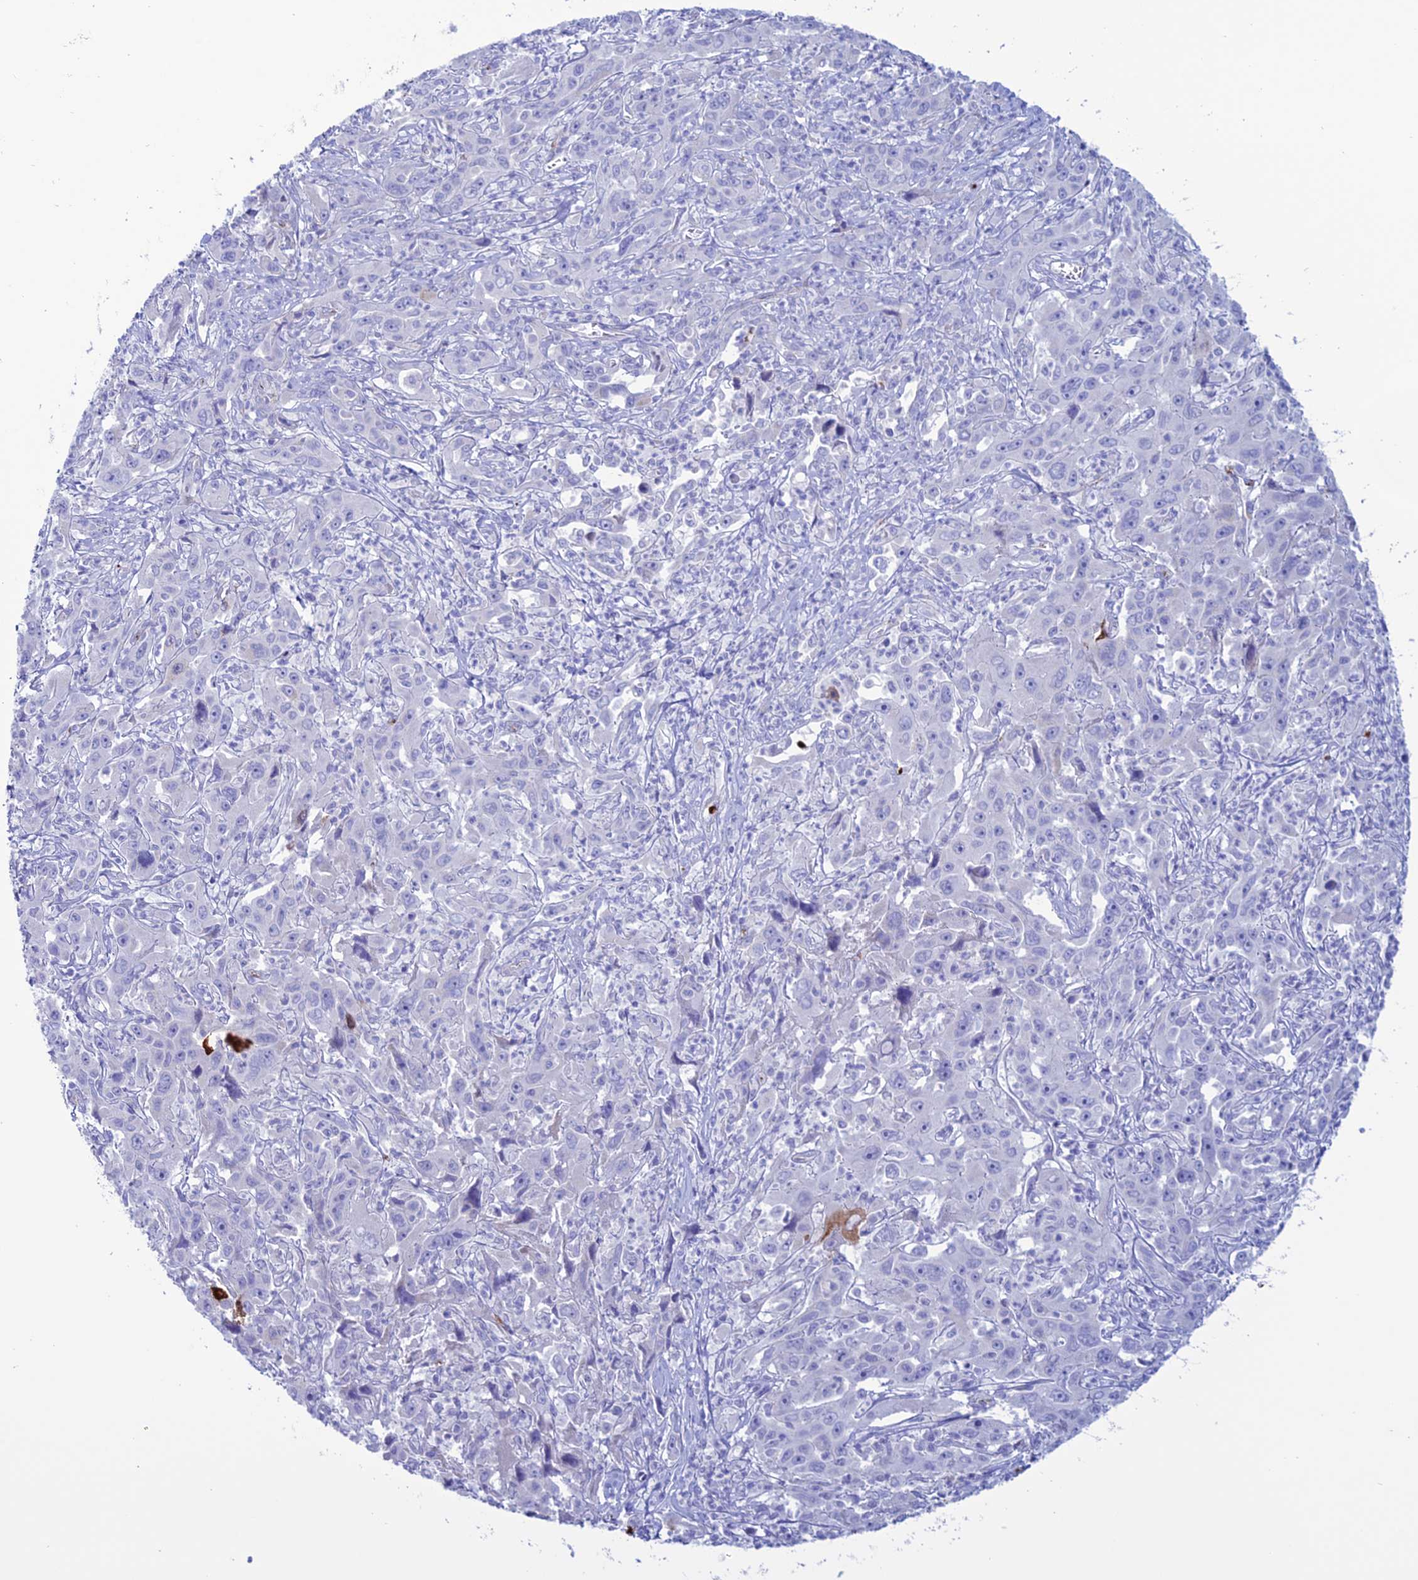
{"staining": {"intensity": "negative", "quantity": "none", "location": "none"}, "tissue": "liver cancer", "cell_type": "Tumor cells", "image_type": "cancer", "snomed": [{"axis": "morphology", "description": "Carcinoma, Hepatocellular, NOS"}, {"axis": "topography", "description": "Liver"}], "caption": "Immunohistochemical staining of hepatocellular carcinoma (liver) exhibits no significant expression in tumor cells. (DAB (3,3'-diaminobenzidine) IHC visualized using brightfield microscopy, high magnification).", "gene": "CDC42EP5", "patient": {"sex": "male", "age": 63}}